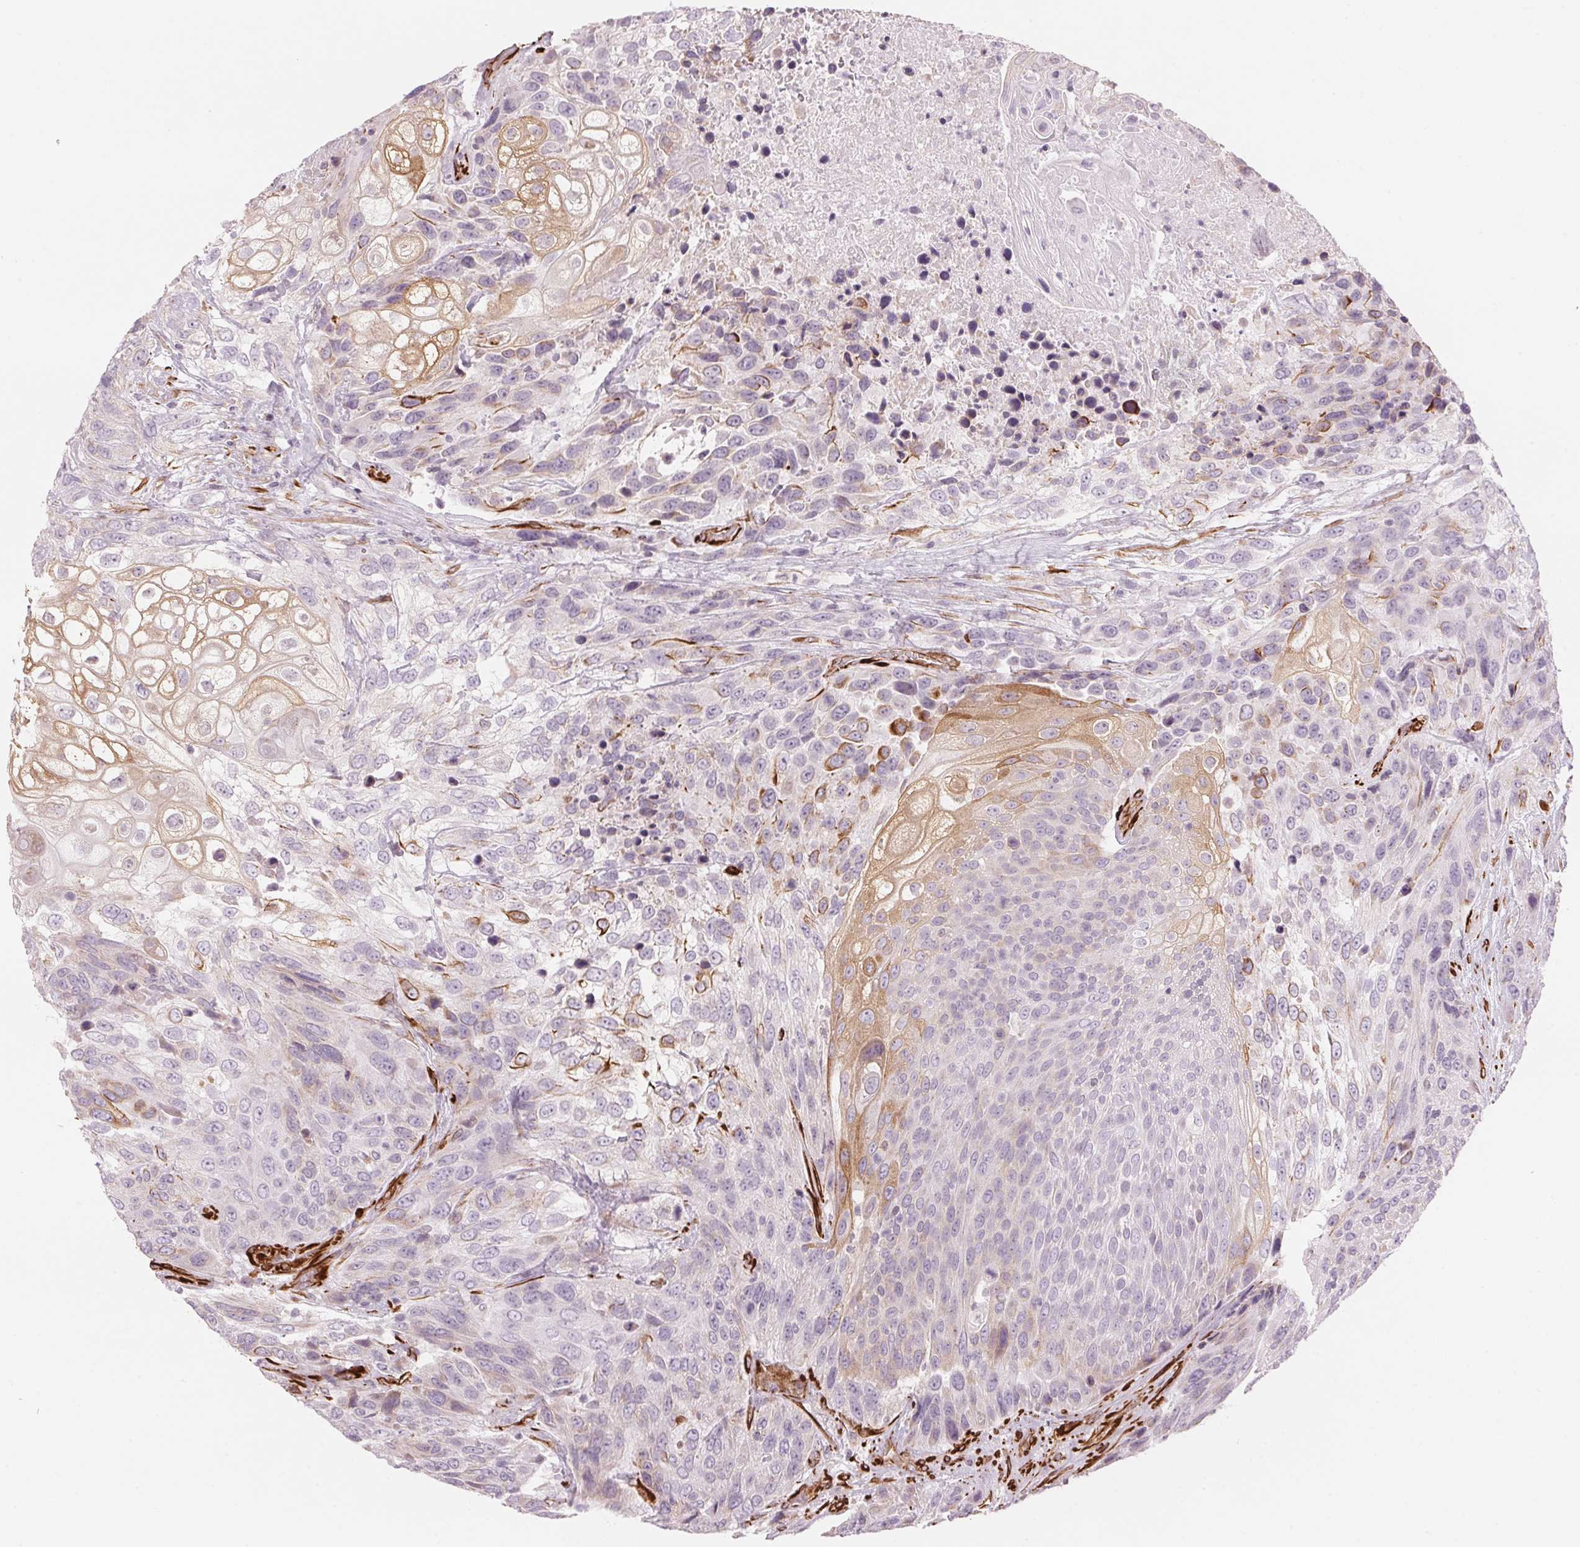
{"staining": {"intensity": "moderate", "quantity": "<25%", "location": "cytoplasmic/membranous"}, "tissue": "urothelial cancer", "cell_type": "Tumor cells", "image_type": "cancer", "snomed": [{"axis": "morphology", "description": "Urothelial carcinoma, High grade"}, {"axis": "topography", "description": "Urinary bladder"}], "caption": "Urothelial cancer tissue demonstrates moderate cytoplasmic/membranous expression in approximately <25% of tumor cells, visualized by immunohistochemistry.", "gene": "CLPS", "patient": {"sex": "female", "age": 70}}